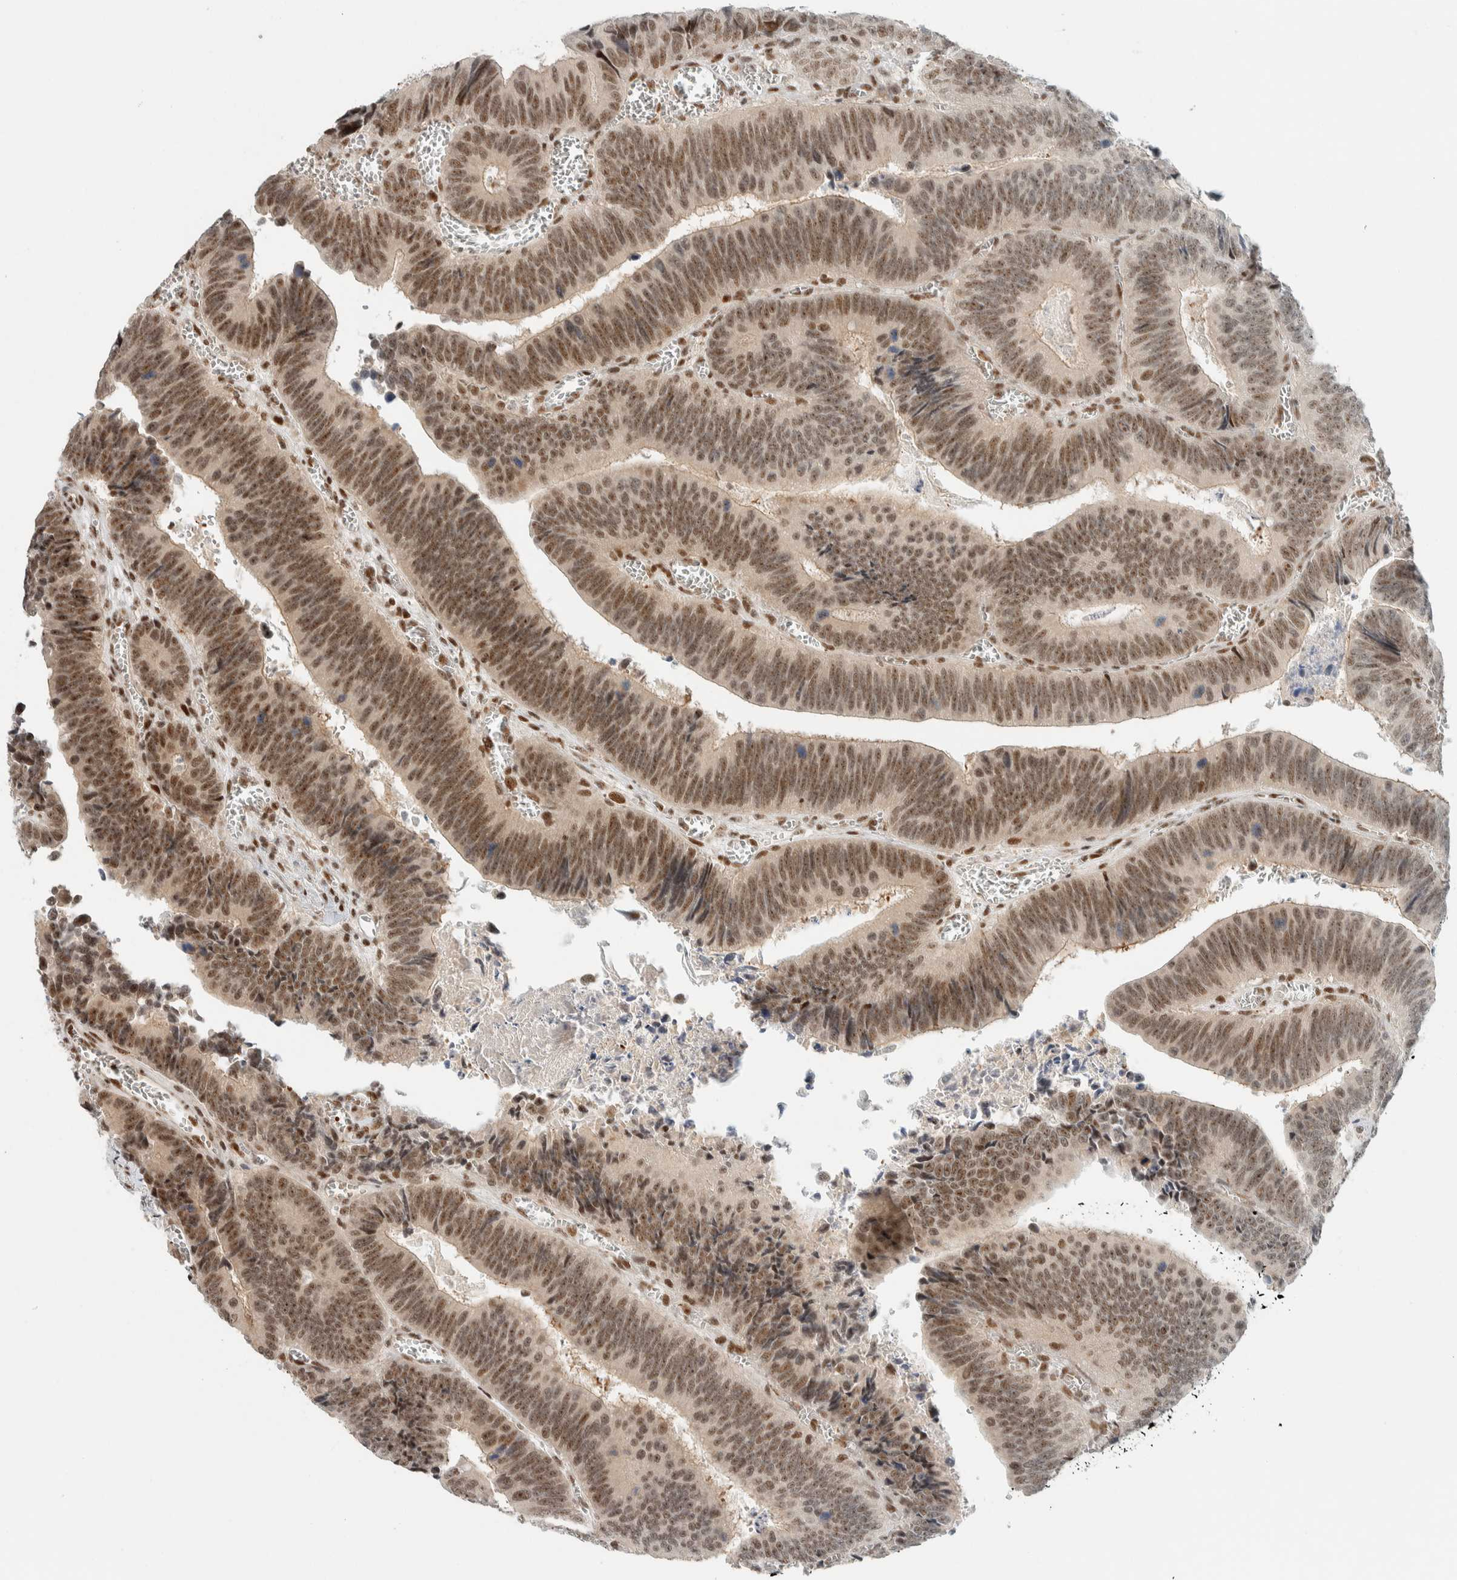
{"staining": {"intensity": "strong", "quantity": ">75%", "location": "nuclear"}, "tissue": "colorectal cancer", "cell_type": "Tumor cells", "image_type": "cancer", "snomed": [{"axis": "morphology", "description": "Inflammation, NOS"}, {"axis": "morphology", "description": "Adenocarcinoma, NOS"}, {"axis": "topography", "description": "Colon"}], "caption": "Immunohistochemistry of colorectal adenocarcinoma exhibits high levels of strong nuclear staining in approximately >75% of tumor cells.", "gene": "ZBTB2", "patient": {"sex": "male", "age": 72}}